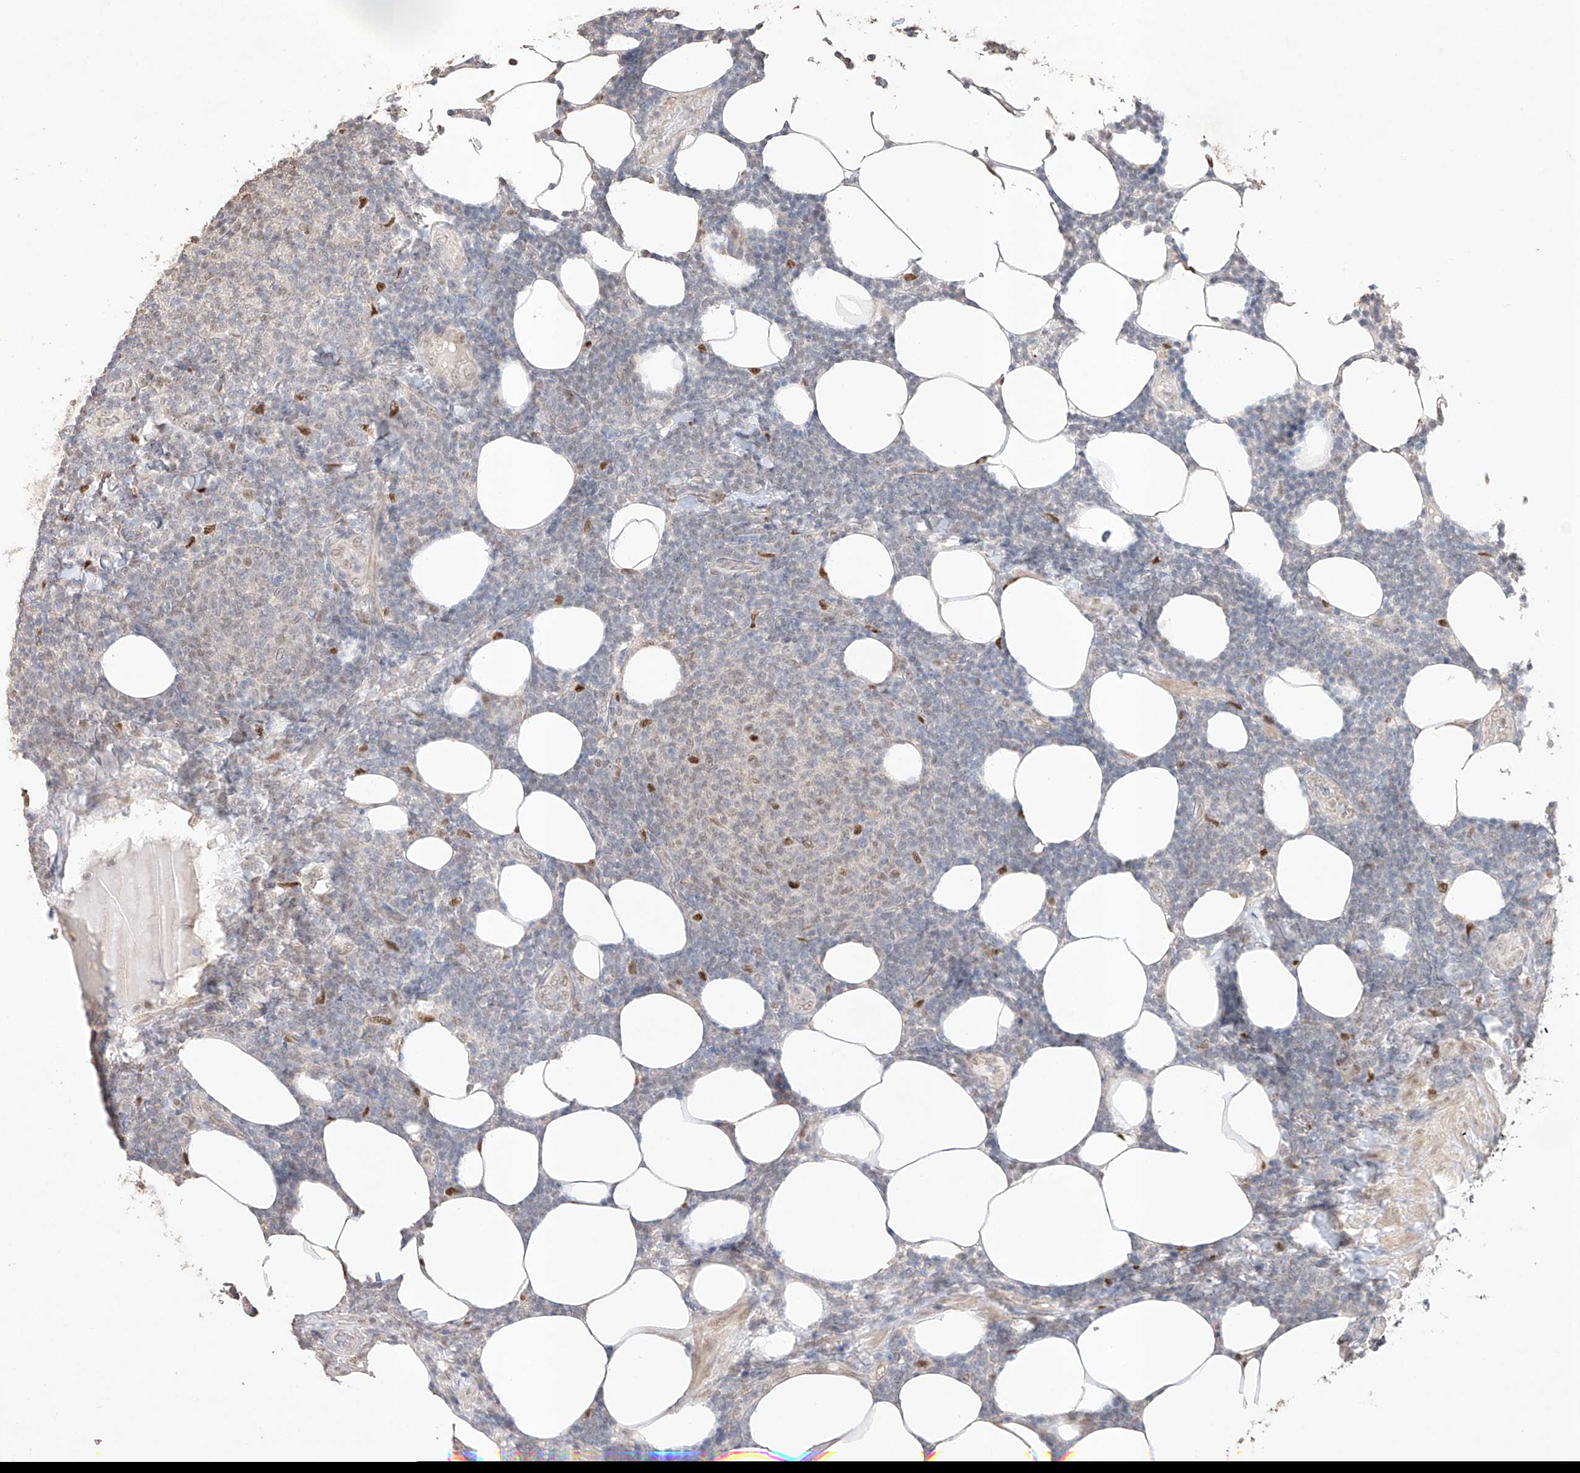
{"staining": {"intensity": "weak", "quantity": "25%-75%", "location": "nuclear"}, "tissue": "lymphoma", "cell_type": "Tumor cells", "image_type": "cancer", "snomed": [{"axis": "morphology", "description": "Malignant lymphoma, non-Hodgkin's type, Low grade"}, {"axis": "topography", "description": "Lymph node"}], "caption": "The immunohistochemical stain shows weak nuclear staining in tumor cells of malignant lymphoma, non-Hodgkin's type (low-grade) tissue.", "gene": "APIP", "patient": {"sex": "male", "age": 66}}